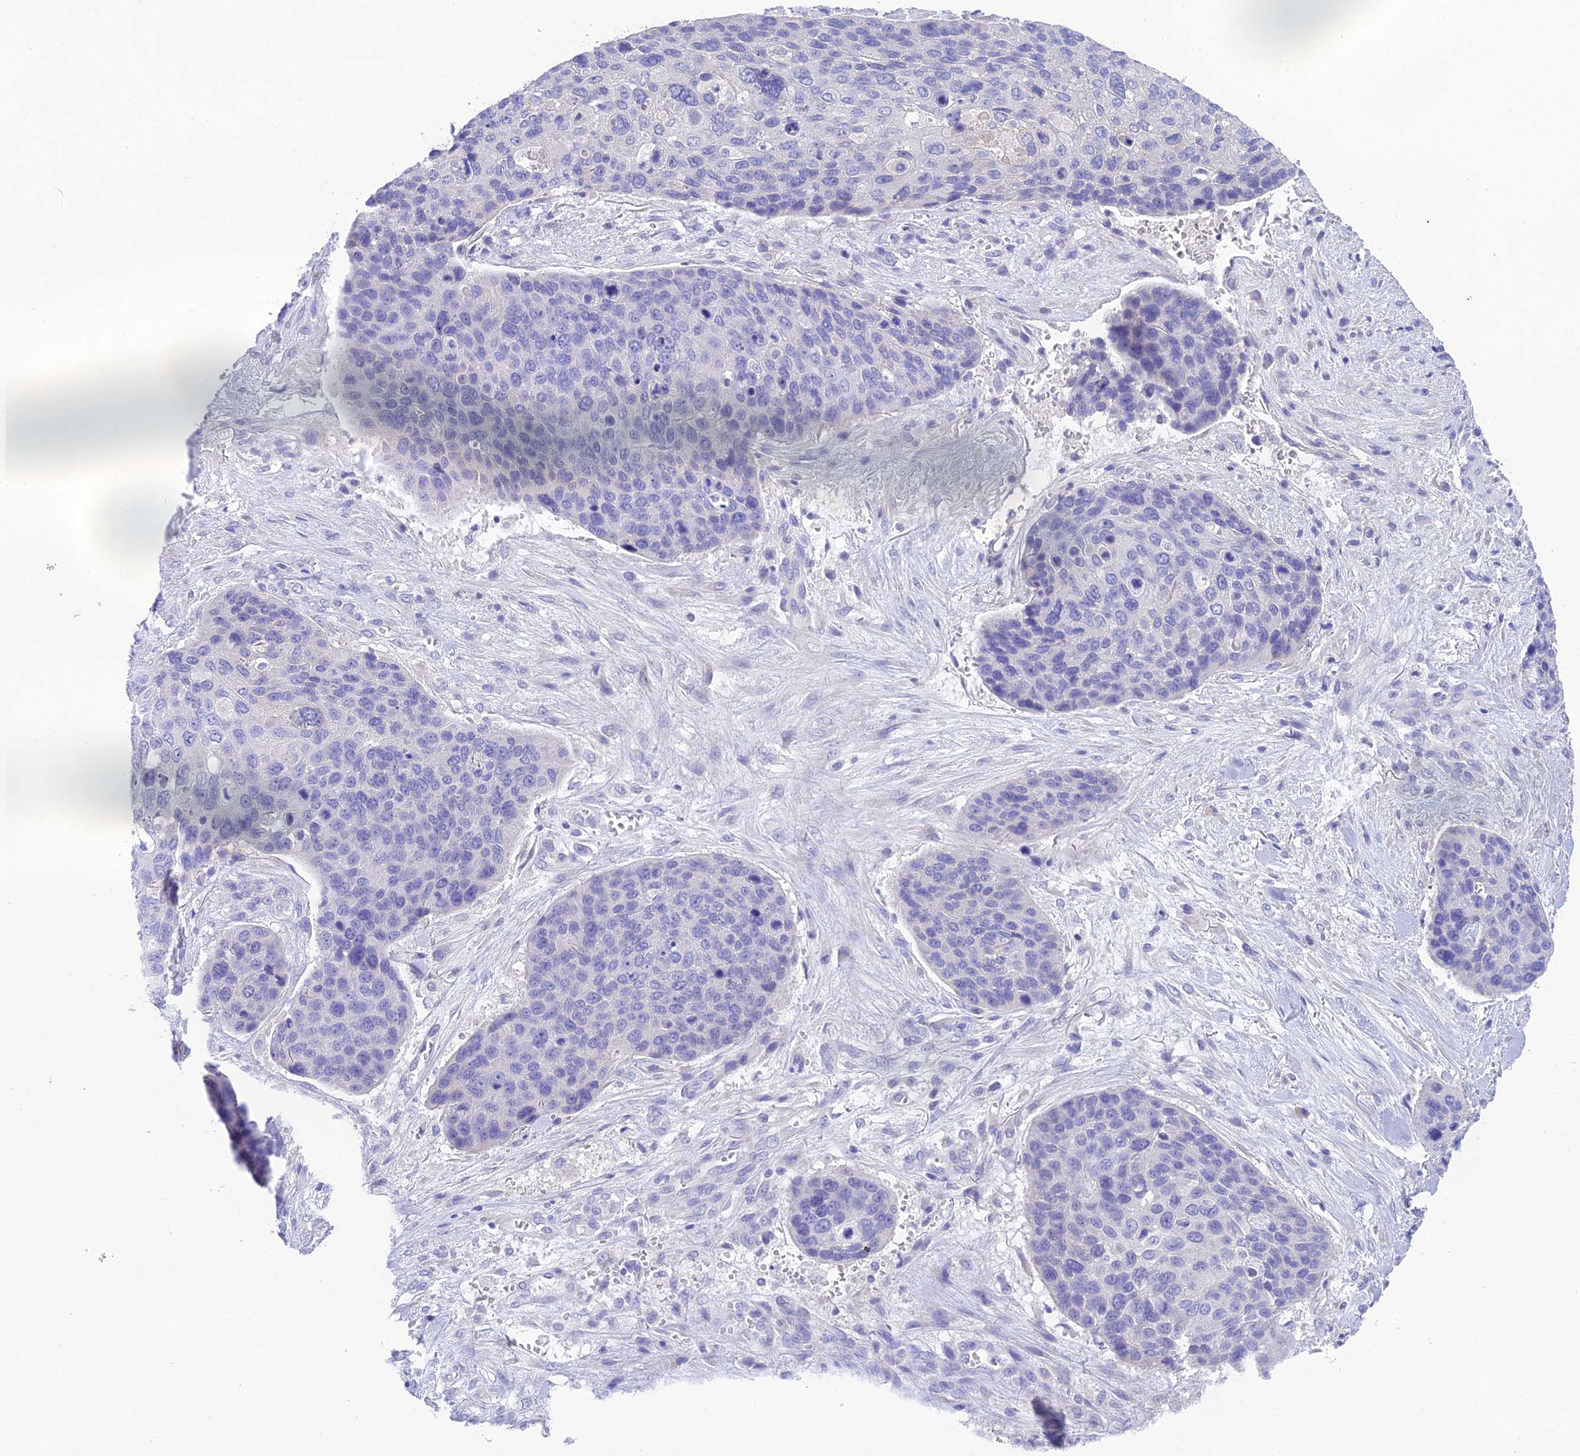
{"staining": {"intensity": "negative", "quantity": "none", "location": "none"}, "tissue": "skin cancer", "cell_type": "Tumor cells", "image_type": "cancer", "snomed": [{"axis": "morphology", "description": "Basal cell carcinoma"}, {"axis": "topography", "description": "Skin"}], "caption": "The image reveals no staining of tumor cells in skin basal cell carcinoma.", "gene": "KIAA0408", "patient": {"sex": "female", "age": 74}}